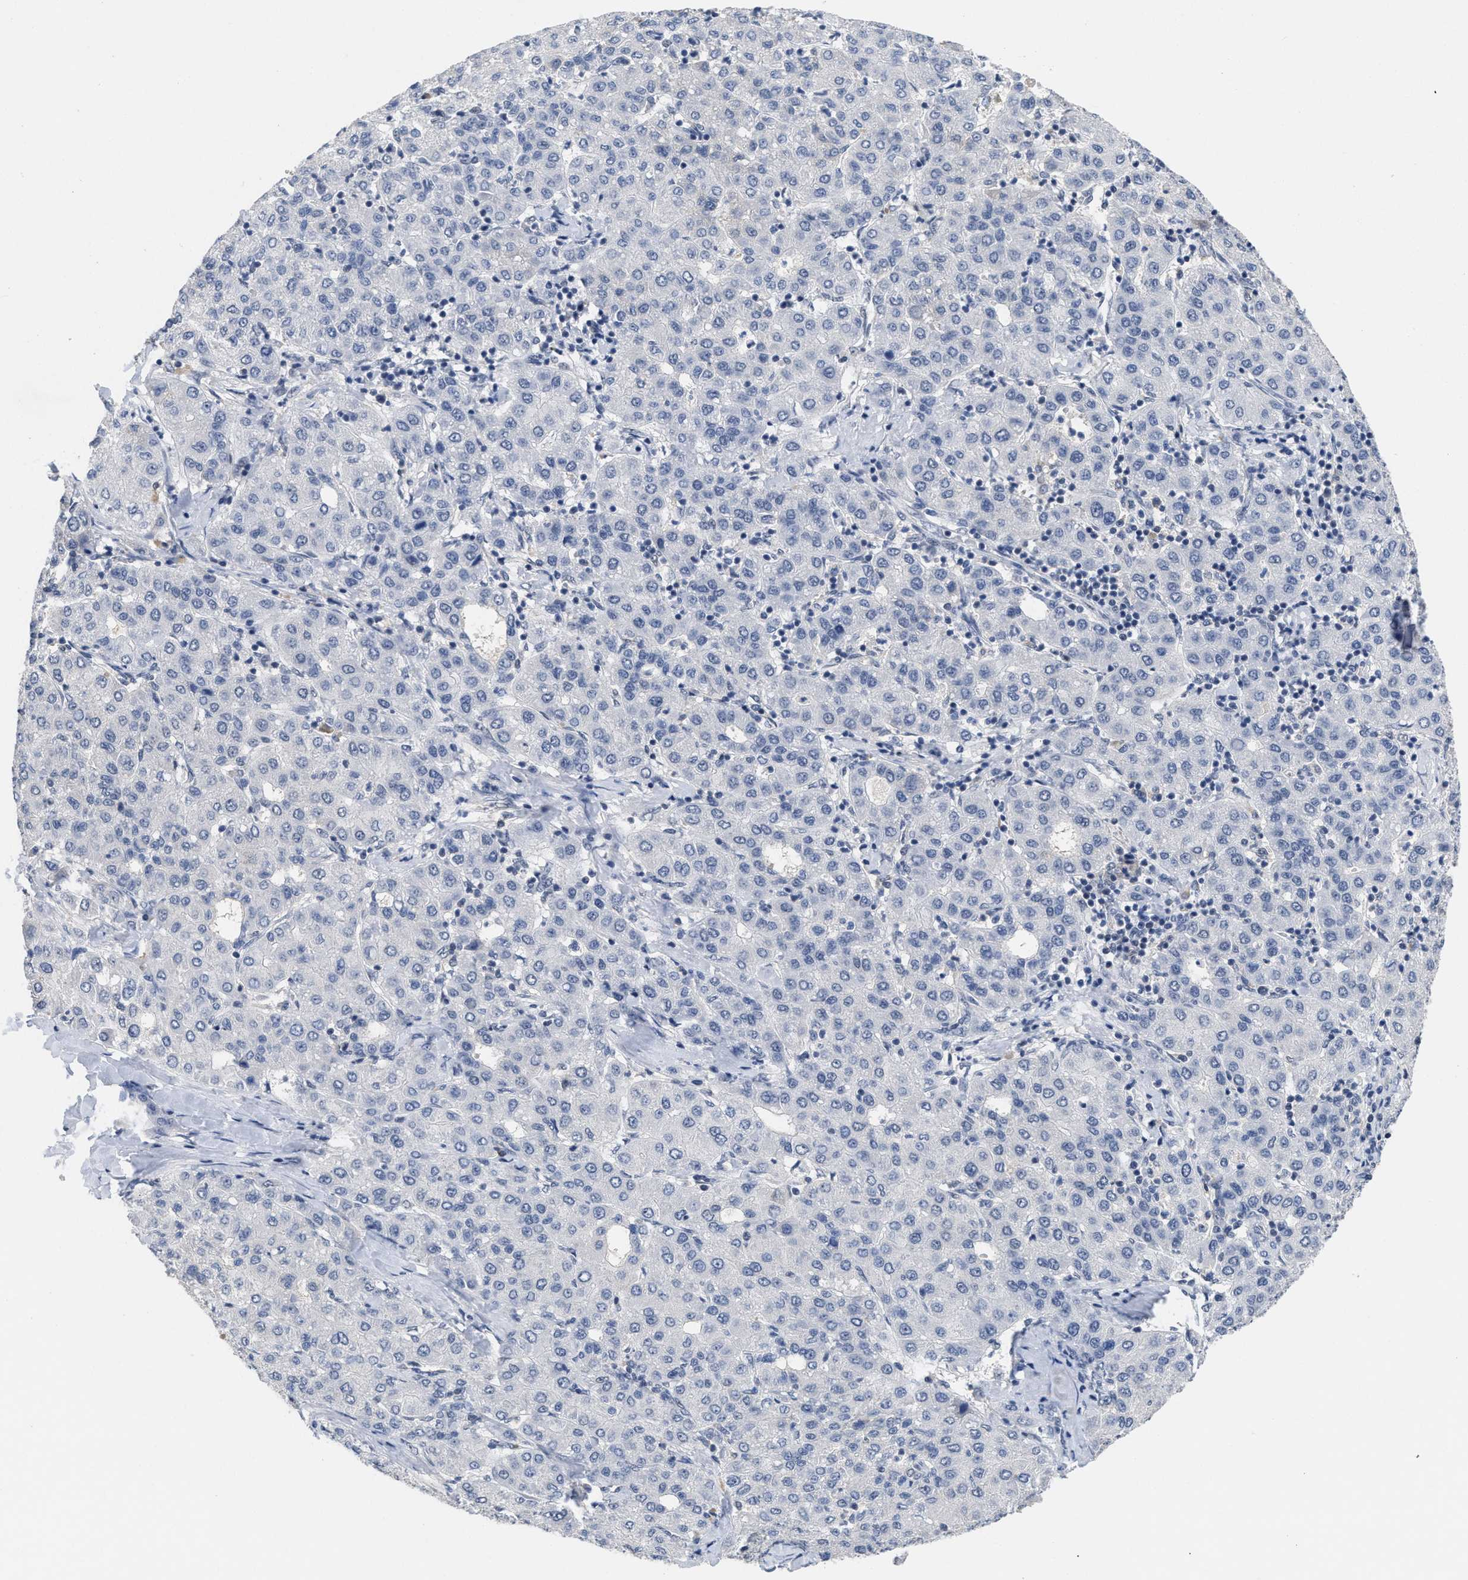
{"staining": {"intensity": "negative", "quantity": "none", "location": "none"}, "tissue": "liver cancer", "cell_type": "Tumor cells", "image_type": "cancer", "snomed": [{"axis": "morphology", "description": "Carcinoma, Hepatocellular, NOS"}, {"axis": "topography", "description": "Liver"}], "caption": "Immunohistochemistry (IHC) image of neoplastic tissue: human hepatocellular carcinoma (liver) stained with DAB (3,3'-diaminobenzidine) shows no significant protein staining in tumor cells.", "gene": "GGNBP2", "patient": {"sex": "male", "age": 65}}